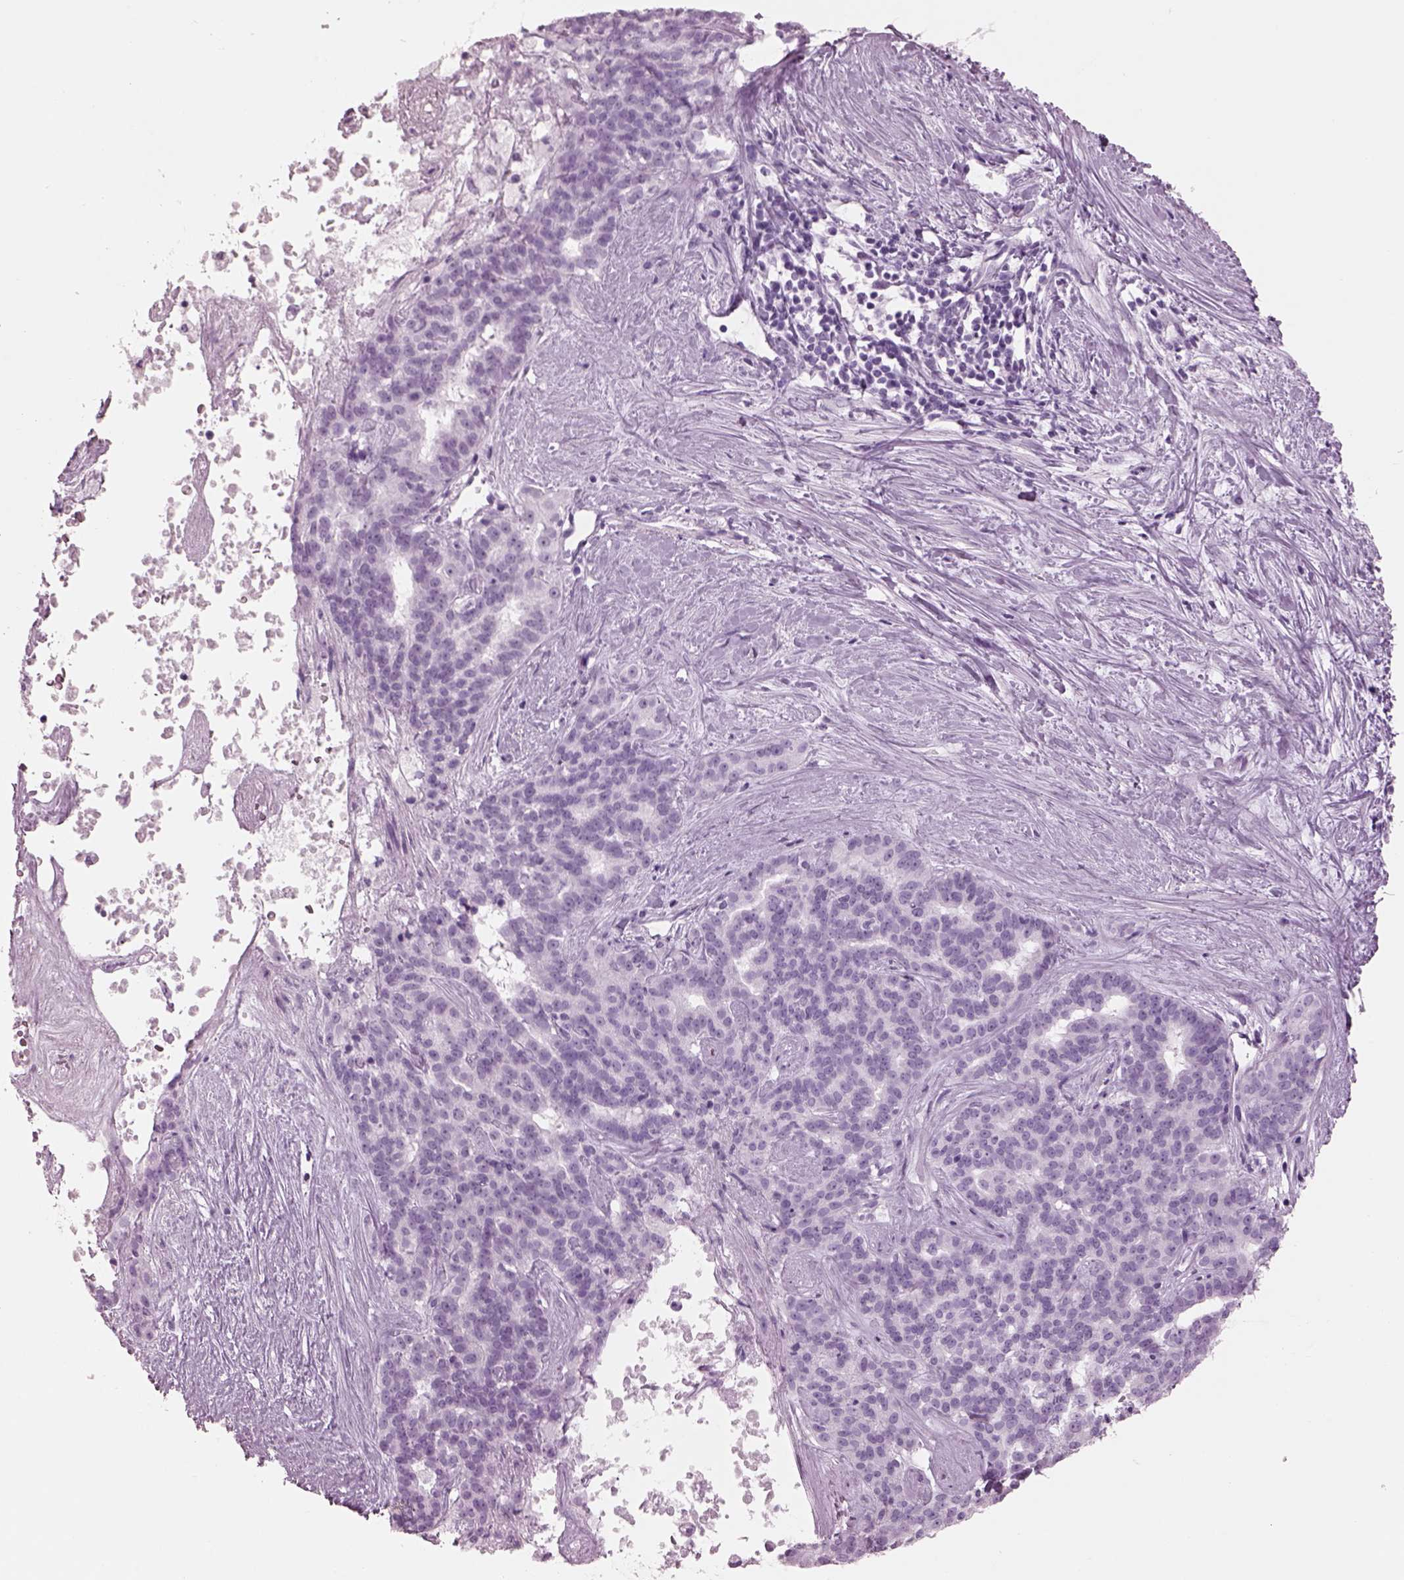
{"staining": {"intensity": "negative", "quantity": "none", "location": "none"}, "tissue": "liver cancer", "cell_type": "Tumor cells", "image_type": "cancer", "snomed": [{"axis": "morphology", "description": "Cholangiocarcinoma"}, {"axis": "topography", "description": "Liver"}], "caption": "Tumor cells are negative for brown protein staining in liver cholangiocarcinoma.", "gene": "PACRG", "patient": {"sex": "female", "age": 47}}